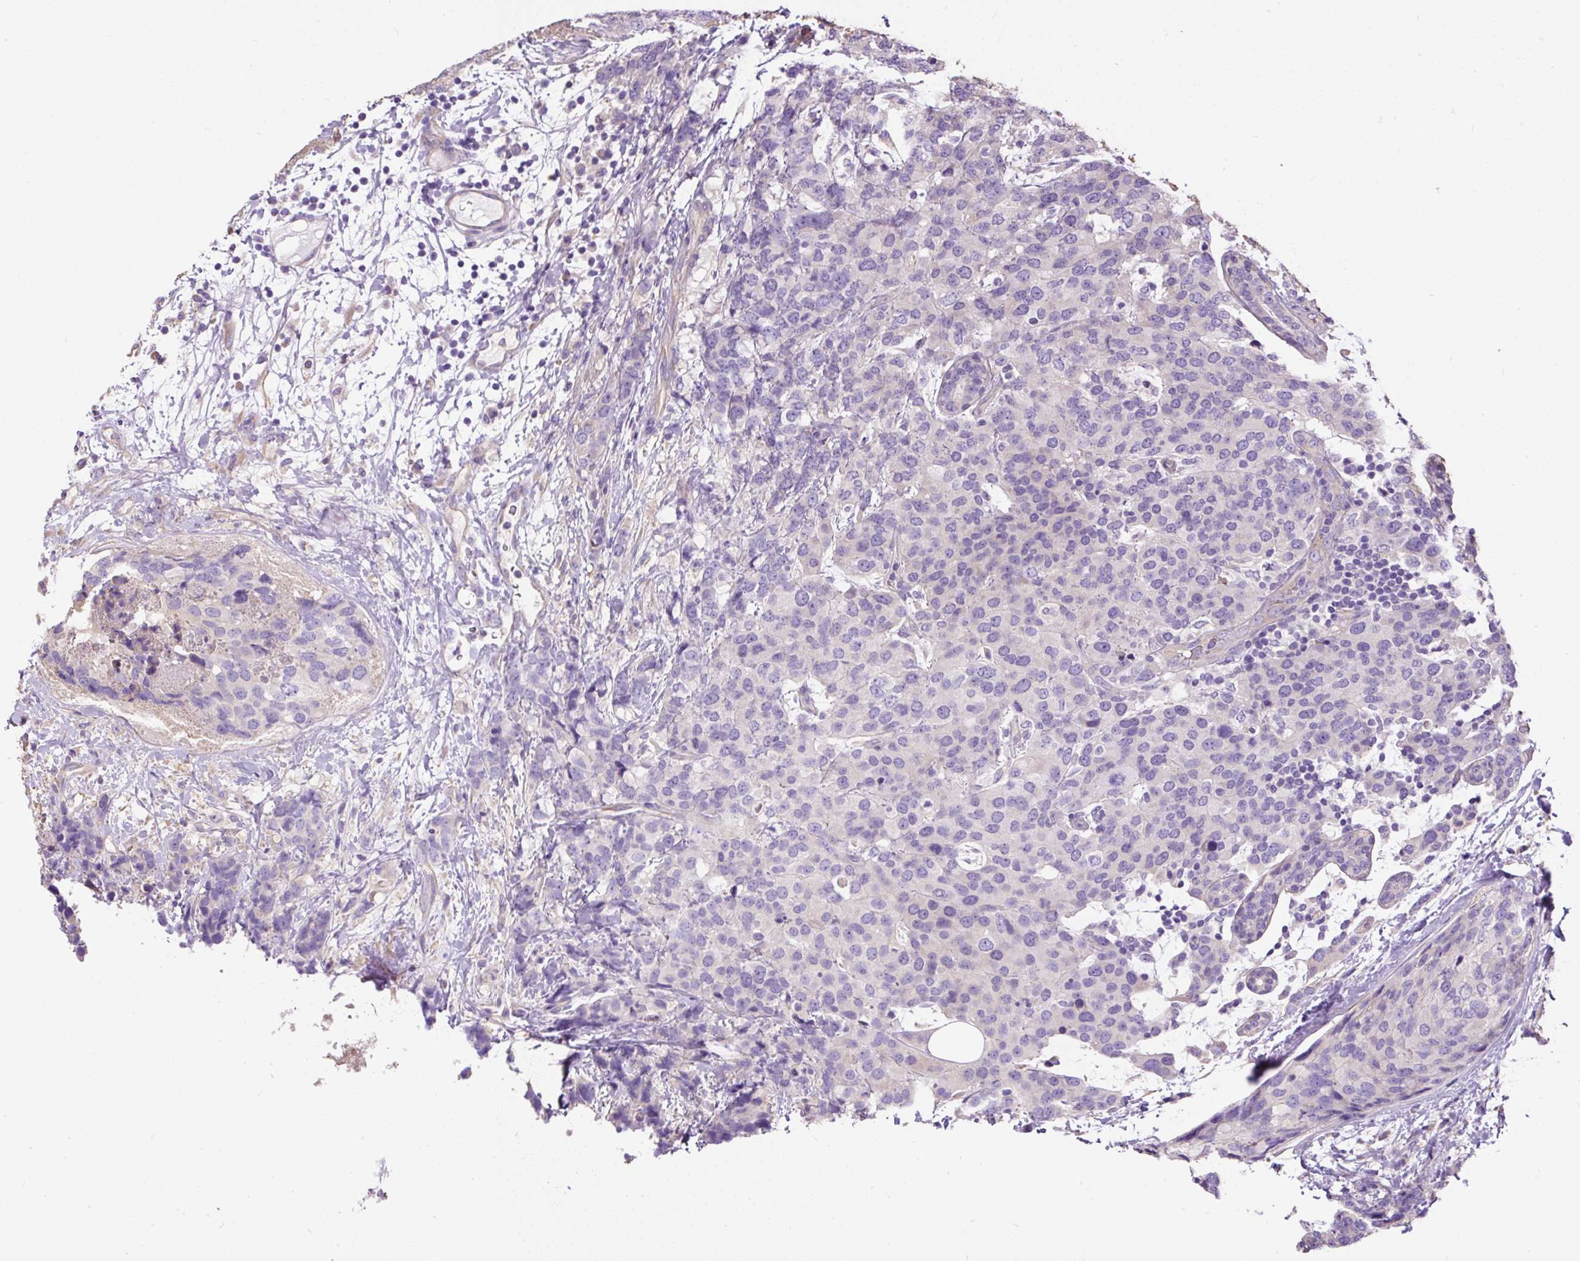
{"staining": {"intensity": "negative", "quantity": "none", "location": "none"}, "tissue": "breast cancer", "cell_type": "Tumor cells", "image_type": "cancer", "snomed": [{"axis": "morphology", "description": "Lobular carcinoma"}, {"axis": "topography", "description": "Breast"}], "caption": "Photomicrograph shows no protein staining in tumor cells of breast lobular carcinoma tissue.", "gene": "PDIA2", "patient": {"sex": "female", "age": 59}}